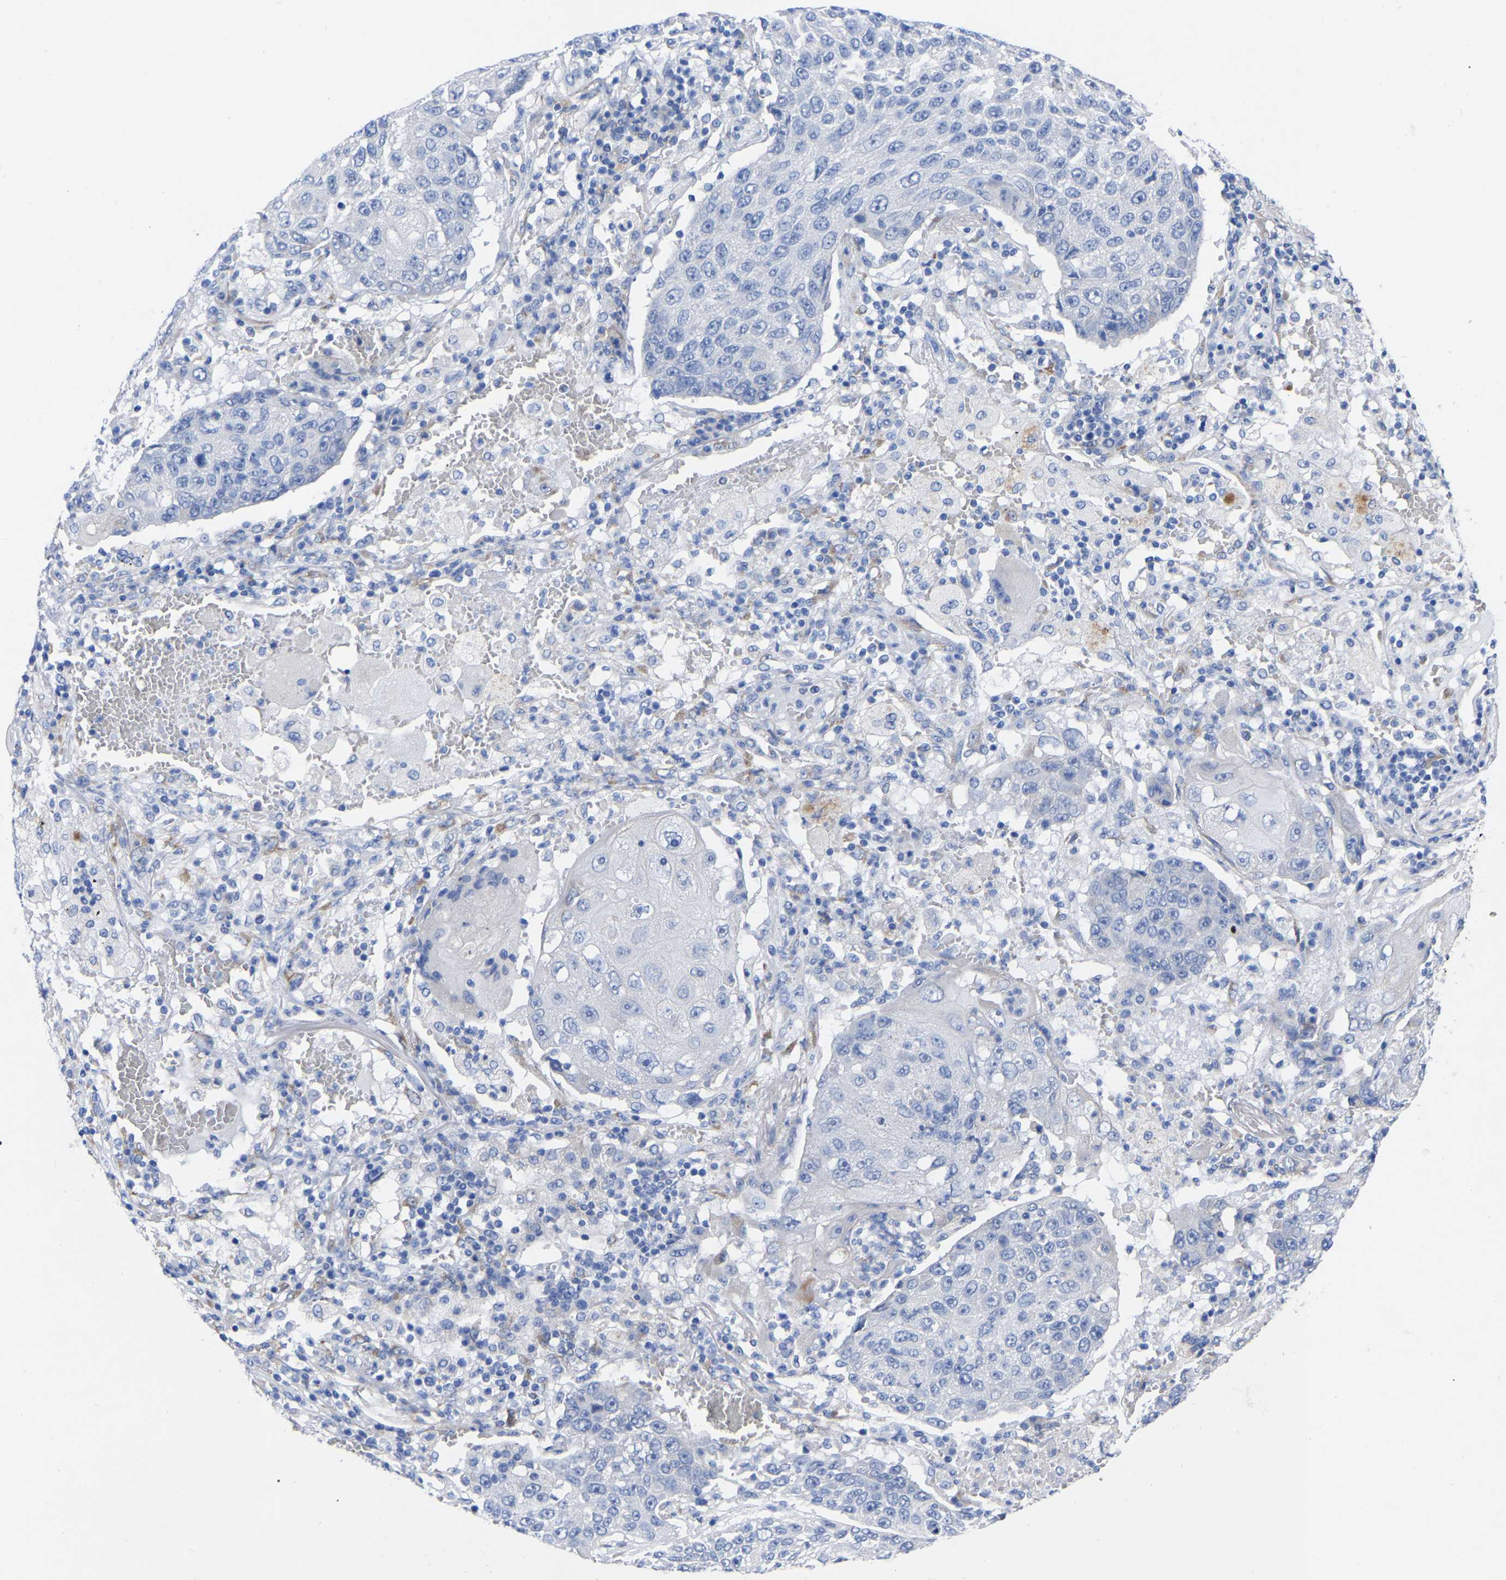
{"staining": {"intensity": "negative", "quantity": "none", "location": "none"}, "tissue": "lung cancer", "cell_type": "Tumor cells", "image_type": "cancer", "snomed": [{"axis": "morphology", "description": "Squamous cell carcinoma, NOS"}, {"axis": "topography", "description": "Lung"}], "caption": "Lung cancer (squamous cell carcinoma) was stained to show a protein in brown. There is no significant staining in tumor cells. (Stains: DAB IHC with hematoxylin counter stain, Microscopy: brightfield microscopy at high magnification).", "gene": "GDF3", "patient": {"sex": "male", "age": 61}}